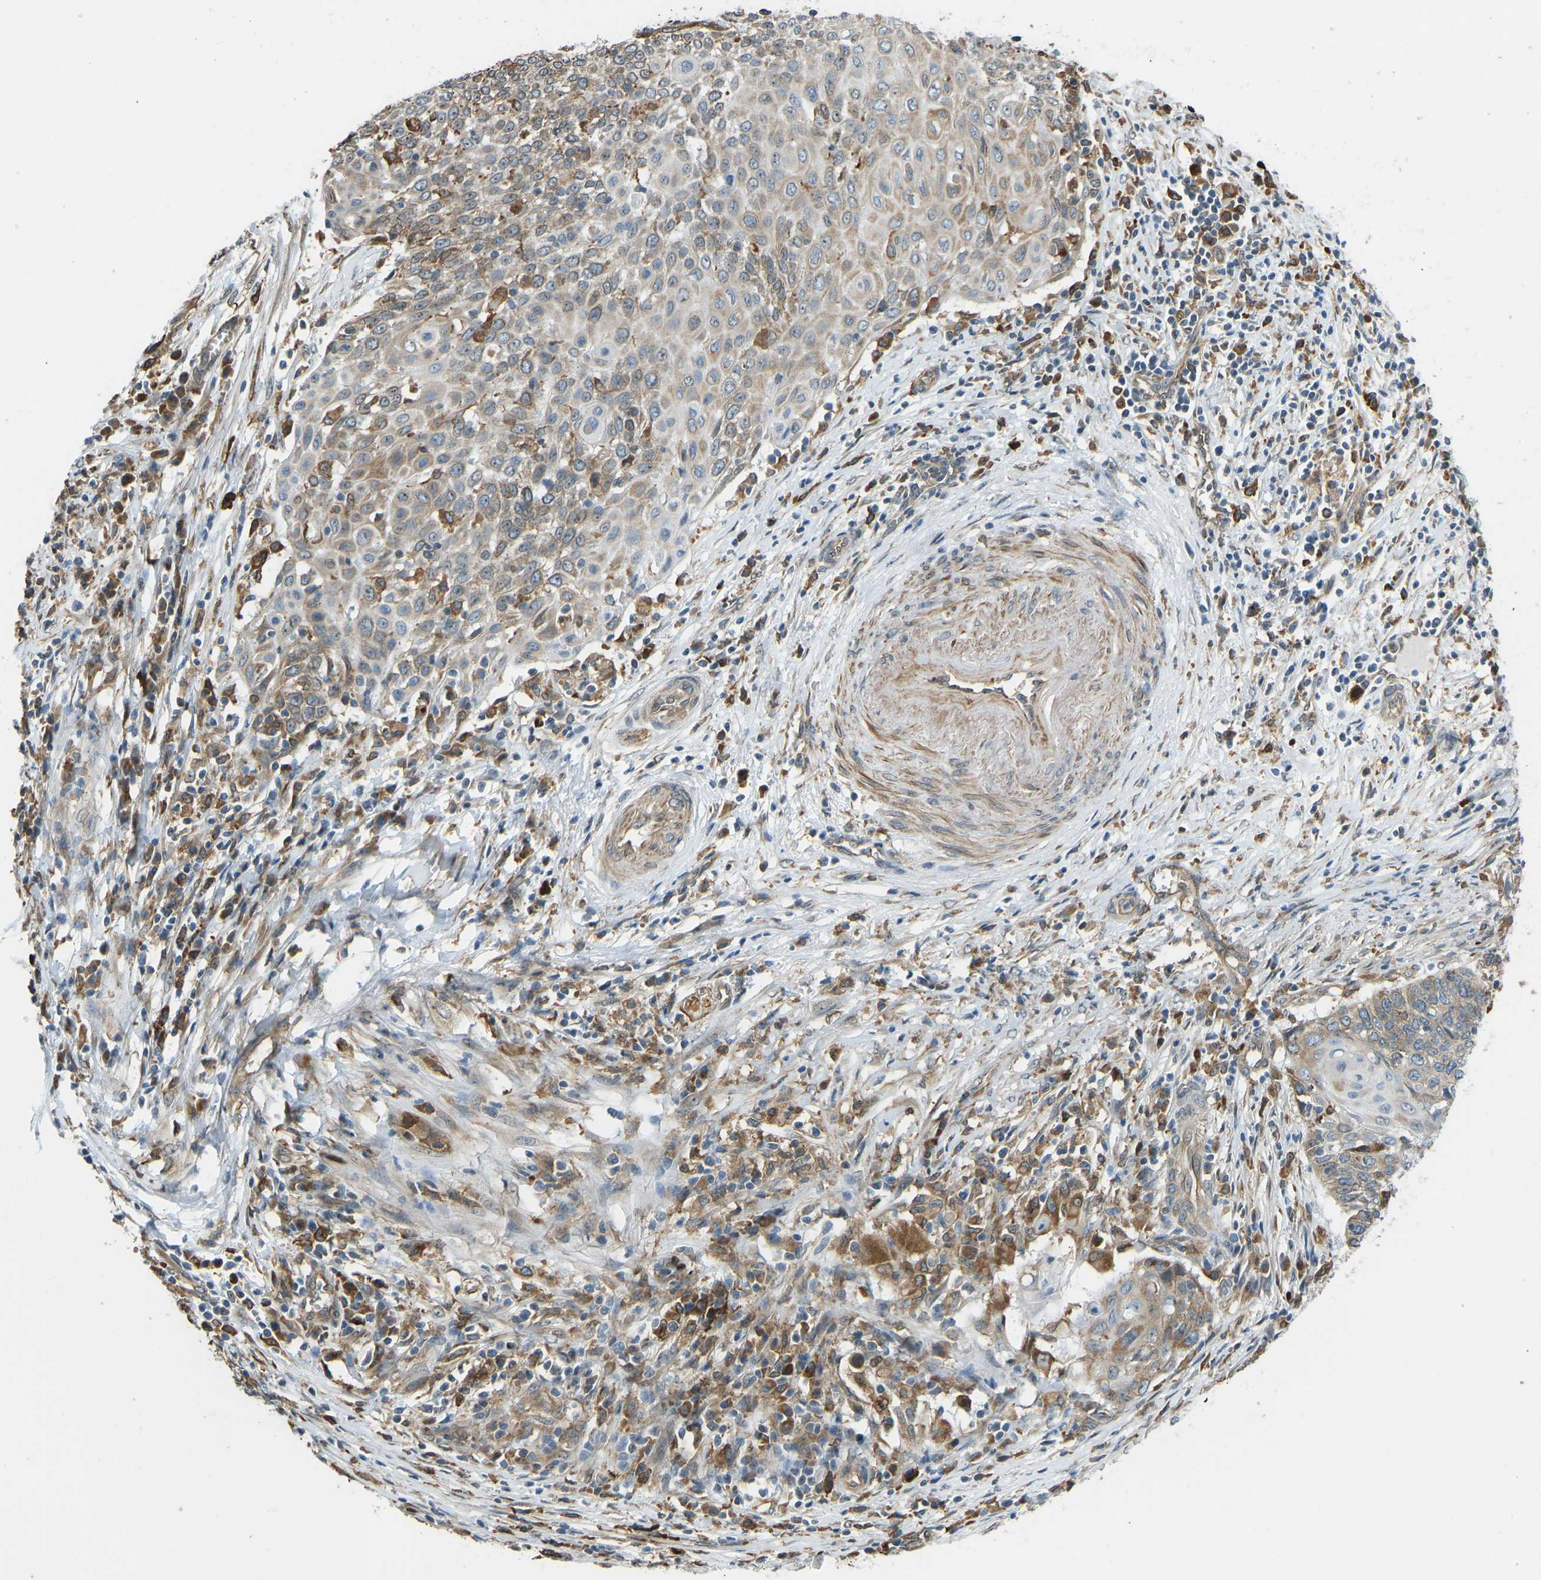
{"staining": {"intensity": "moderate", "quantity": "25%-75%", "location": "cytoplasmic/membranous"}, "tissue": "cervical cancer", "cell_type": "Tumor cells", "image_type": "cancer", "snomed": [{"axis": "morphology", "description": "Squamous cell carcinoma, NOS"}, {"axis": "topography", "description": "Cervix"}], "caption": "Protein analysis of cervical cancer tissue reveals moderate cytoplasmic/membranous expression in approximately 25%-75% of tumor cells.", "gene": "OS9", "patient": {"sex": "female", "age": 39}}